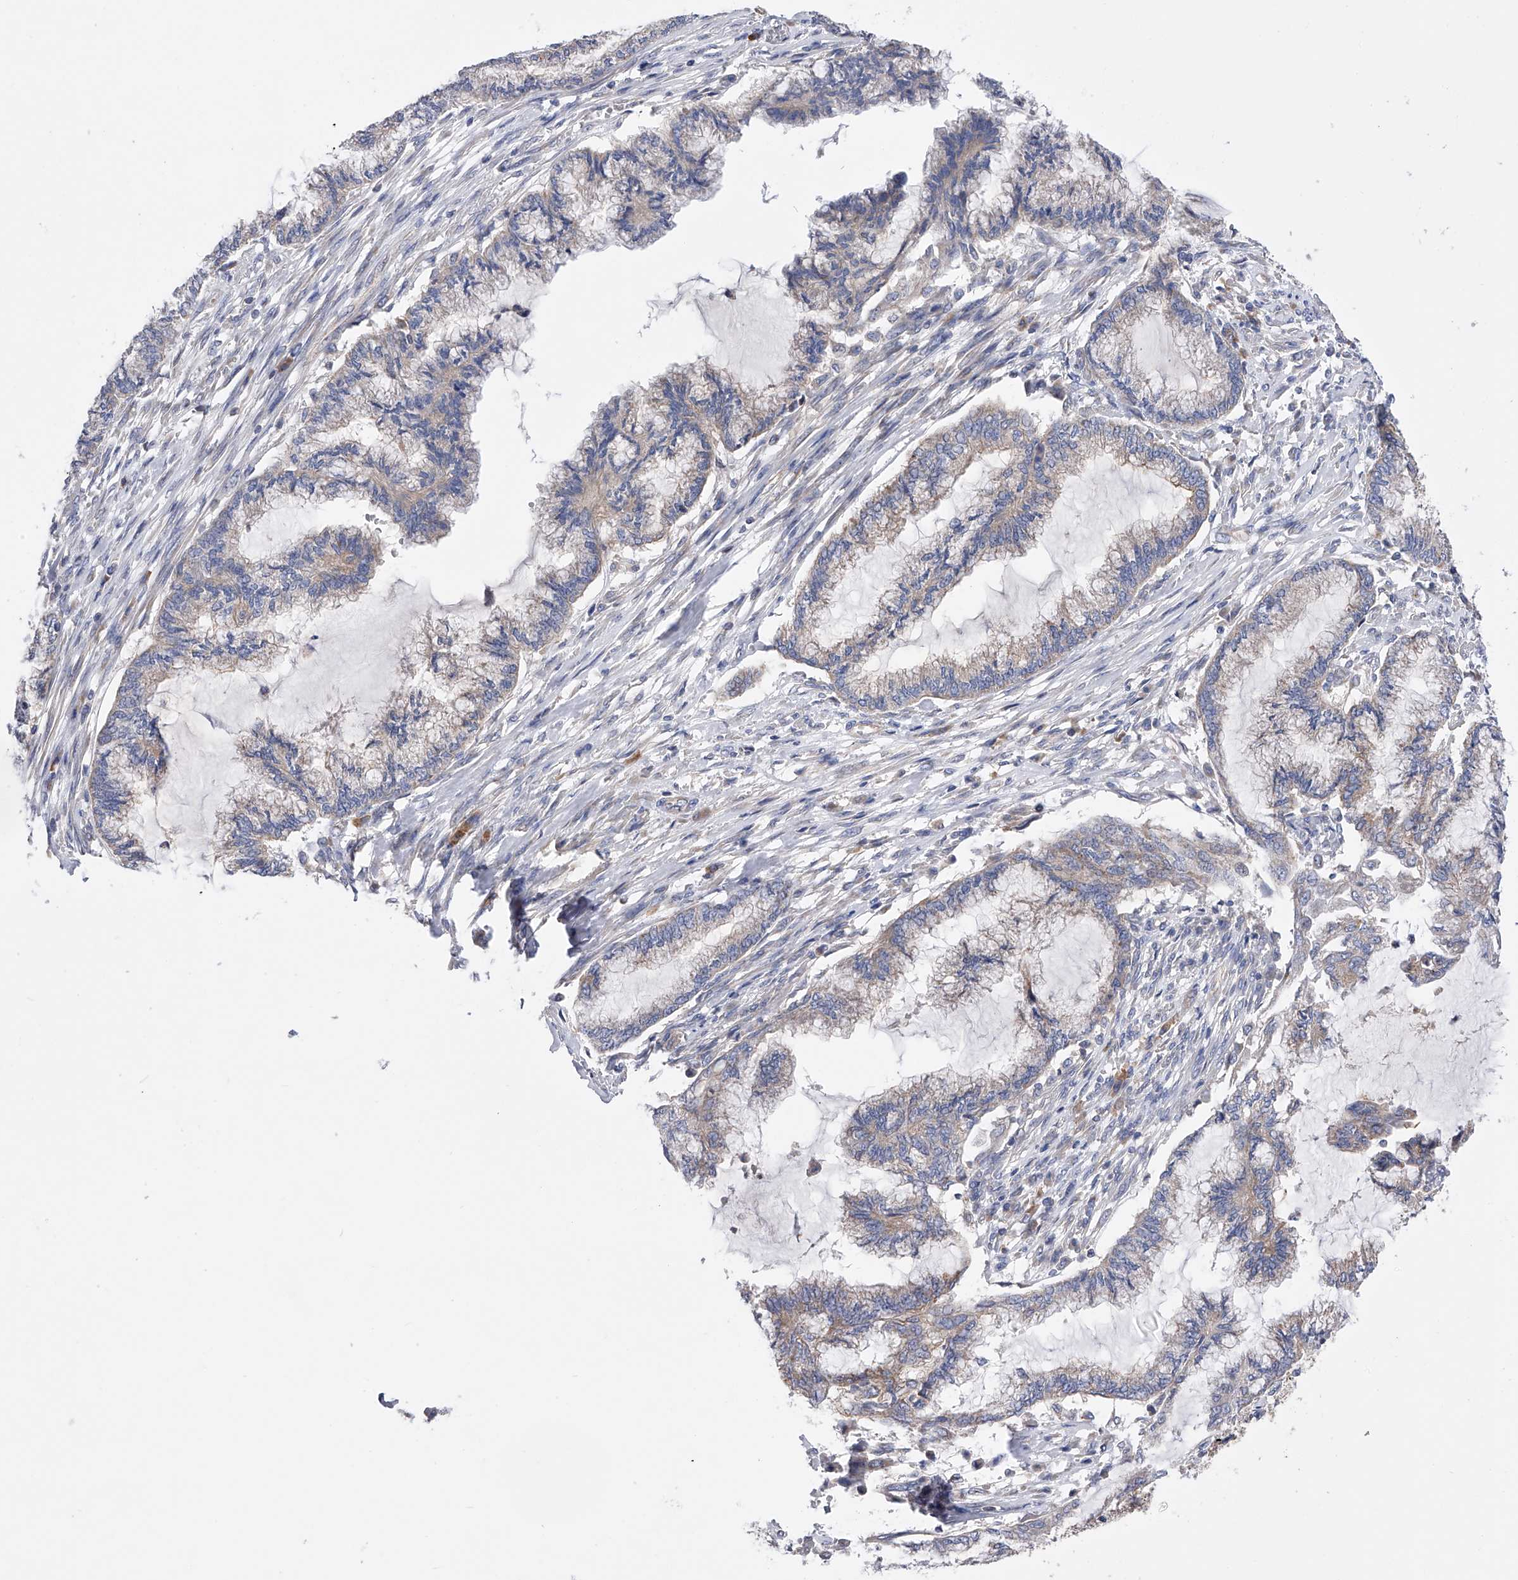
{"staining": {"intensity": "weak", "quantity": "25%-75%", "location": "cytoplasmic/membranous"}, "tissue": "endometrial cancer", "cell_type": "Tumor cells", "image_type": "cancer", "snomed": [{"axis": "morphology", "description": "Adenocarcinoma, NOS"}, {"axis": "topography", "description": "Endometrium"}], "caption": "The histopathology image displays immunohistochemical staining of endometrial adenocarcinoma. There is weak cytoplasmic/membranous staining is appreciated in approximately 25%-75% of tumor cells.", "gene": "MLYCD", "patient": {"sex": "female", "age": 86}}